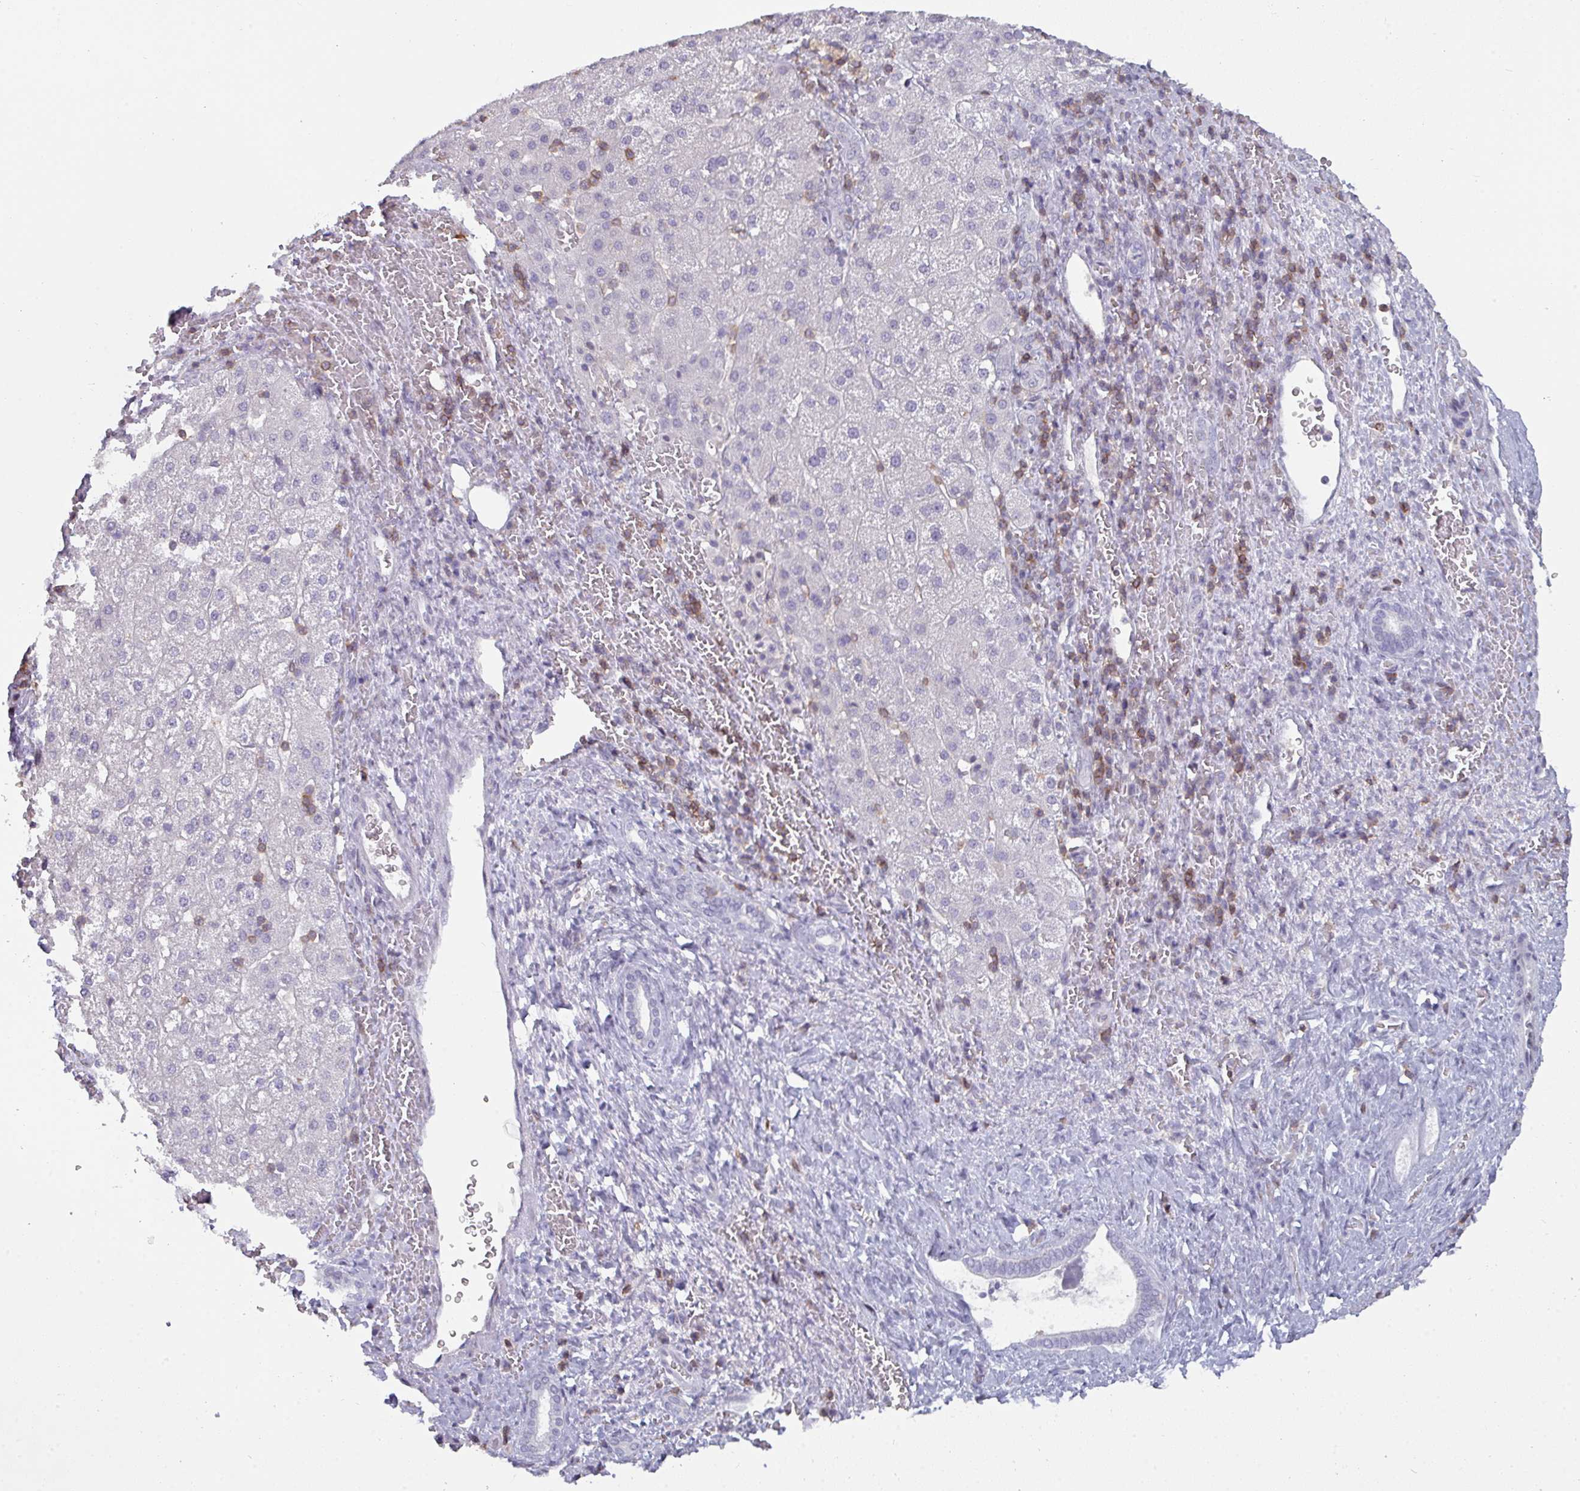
{"staining": {"intensity": "negative", "quantity": "none", "location": "none"}, "tissue": "liver cancer", "cell_type": "Tumor cells", "image_type": "cancer", "snomed": [{"axis": "morphology", "description": "Carcinoma, Hepatocellular, NOS"}, {"axis": "topography", "description": "Liver"}], "caption": "Immunohistochemistry photomicrograph of human liver cancer stained for a protein (brown), which displays no positivity in tumor cells.", "gene": "RASAL3", "patient": {"sex": "male", "age": 57}}